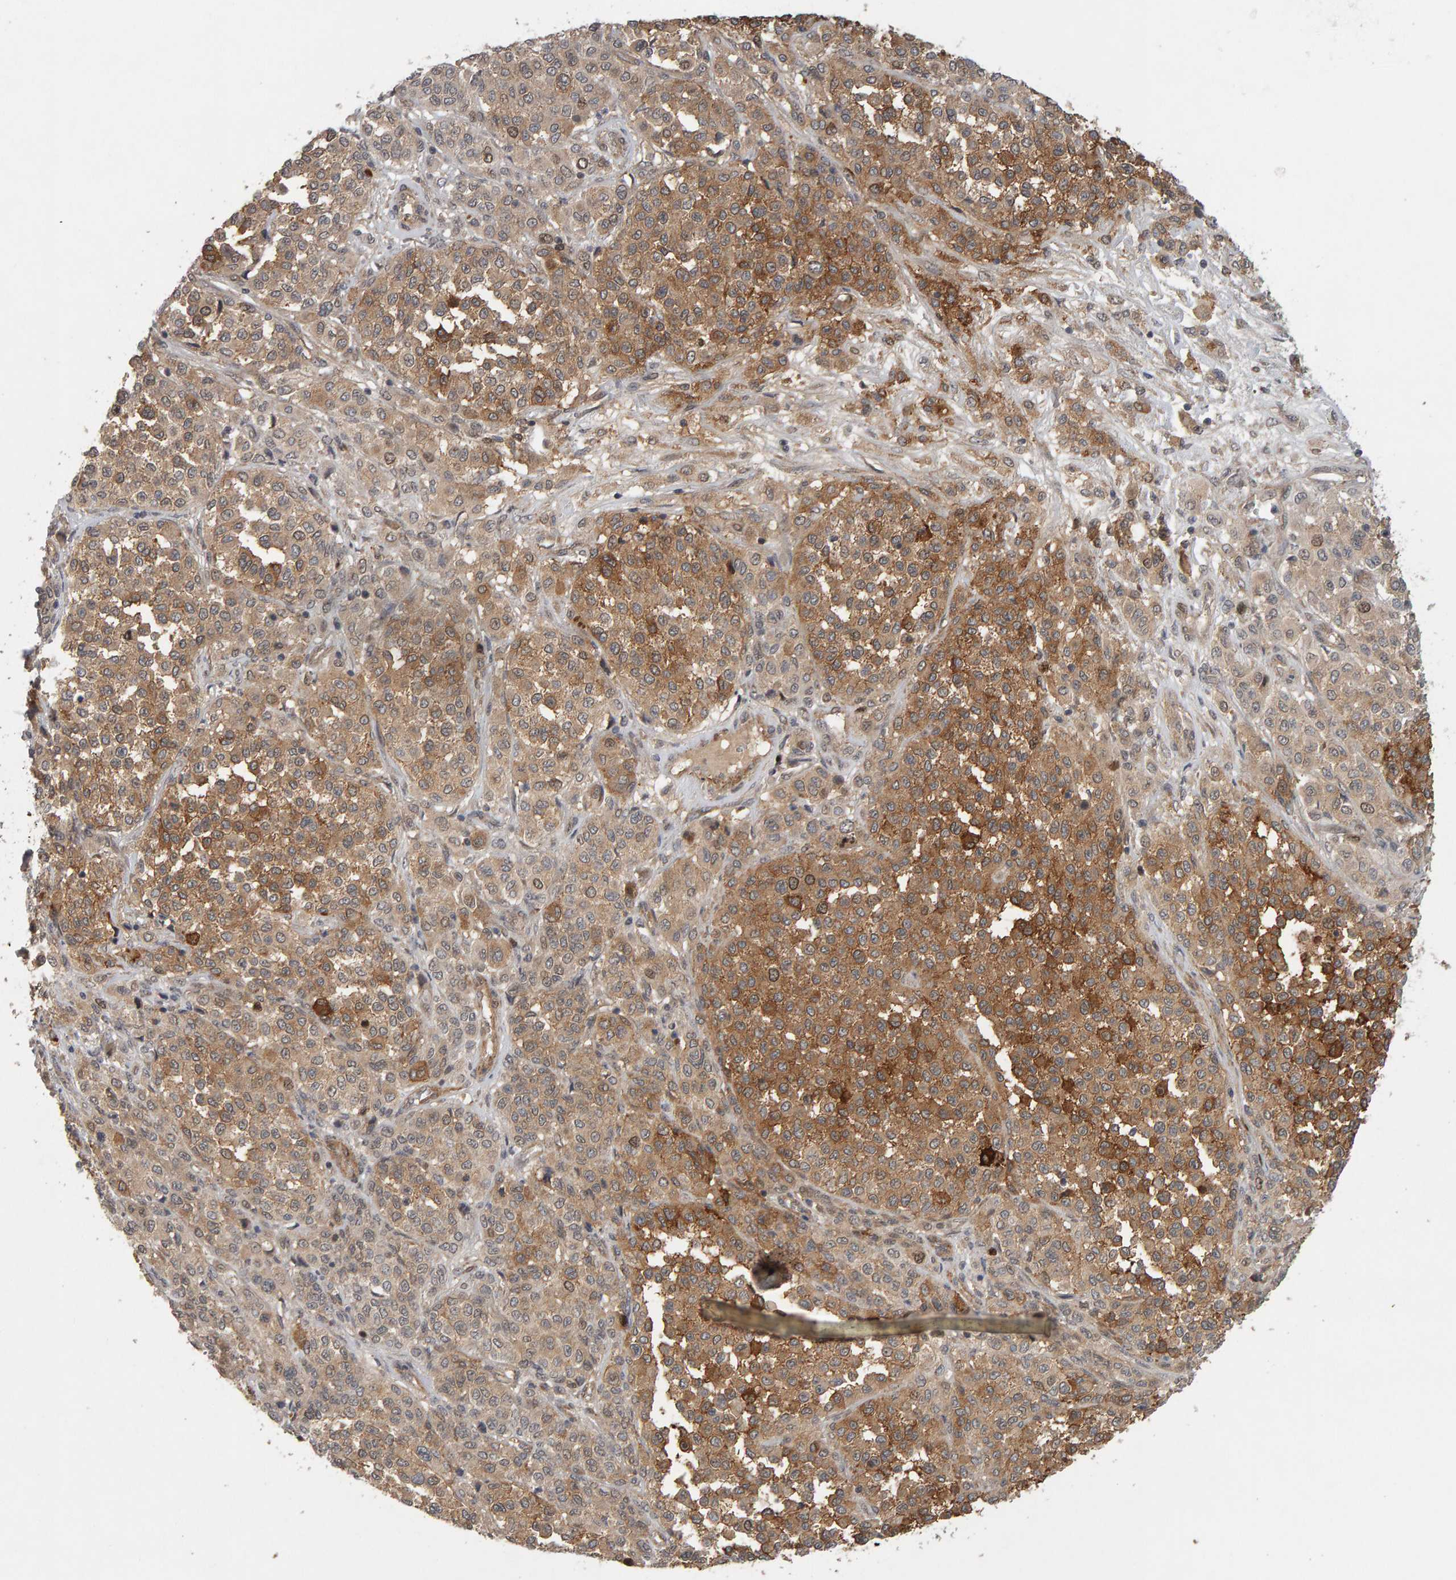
{"staining": {"intensity": "moderate", "quantity": ">75%", "location": "cytoplasmic/membranous"}, "tissue": "melanoma", "cell_type": "Tumor cells", "image_type": "cancer", "snomed": [{"axis": "morphology", "description": "Malignant melanoma, Metastatic site"}, {"axis": "topography", "description": "Pancreas"}], "caption": "This is an image of immunohistochemistry staining of malignant melanoma (metastatic site), which shows moderate staining in the cytoplasmic/membranous of tumor cells.", "gene": "CDCA5", "patient": {"sex": "female", "age": 30}}